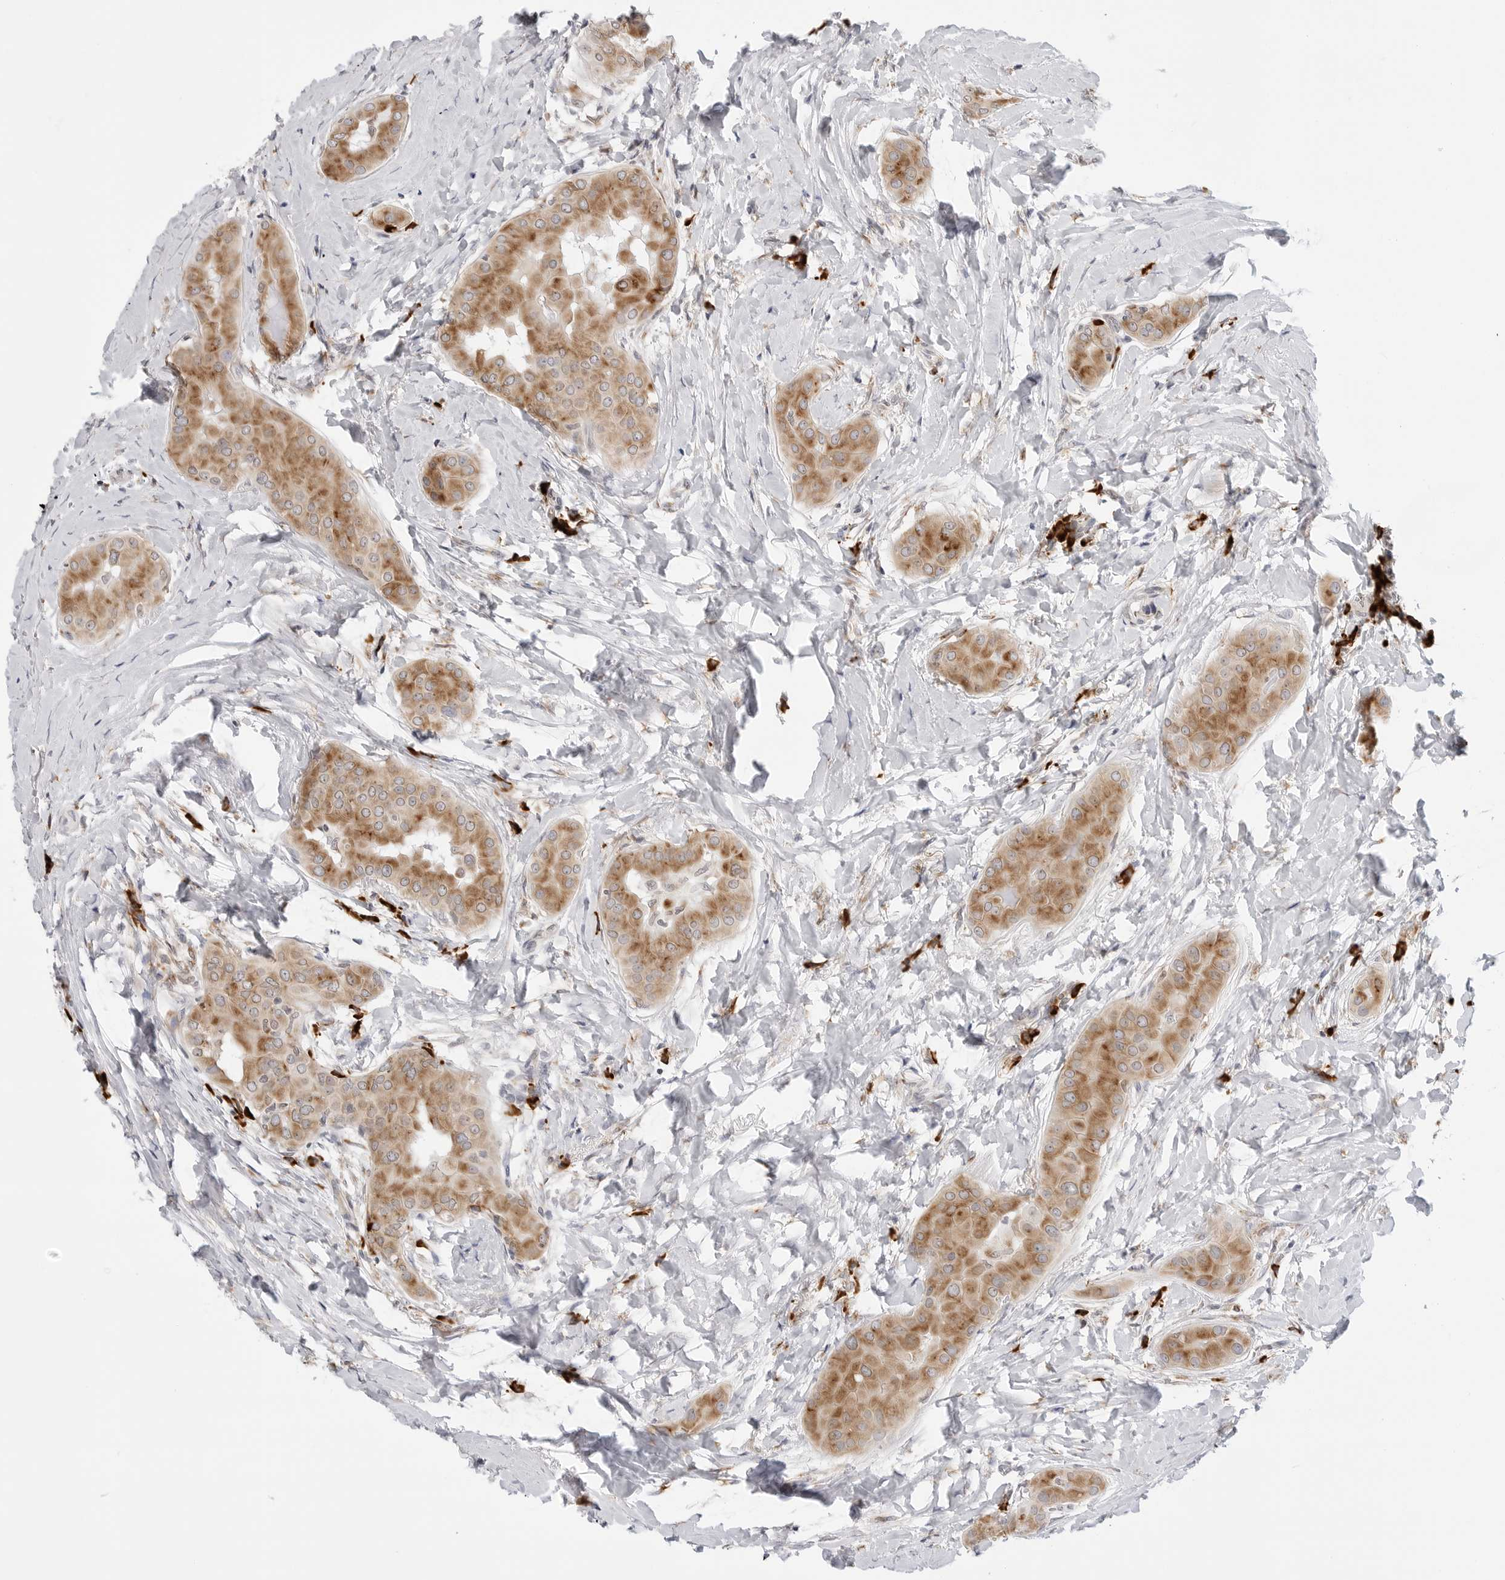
{"staining": {"intensity": "moderate", "quantity": ">75%", "location": "cytoplasmic/membranous"}, "tissue": "thyroid cancer", "cell_type": "Tumor cells", "image_type": "cancer", "snomed": [{"axis": "morphology", "description": "Papillary adenocarcinoma, NOS"}, {"axis": "topography", "description": "Thyroid gland"}], "caption": "Moderate cytoplasmic/membranous staining is appreciated in approximately >75% of tumor cells in papillary adenocarcinoma (thyroid).", "gene": "RPN1", "patient": {"sex": "male", "age": 33}}